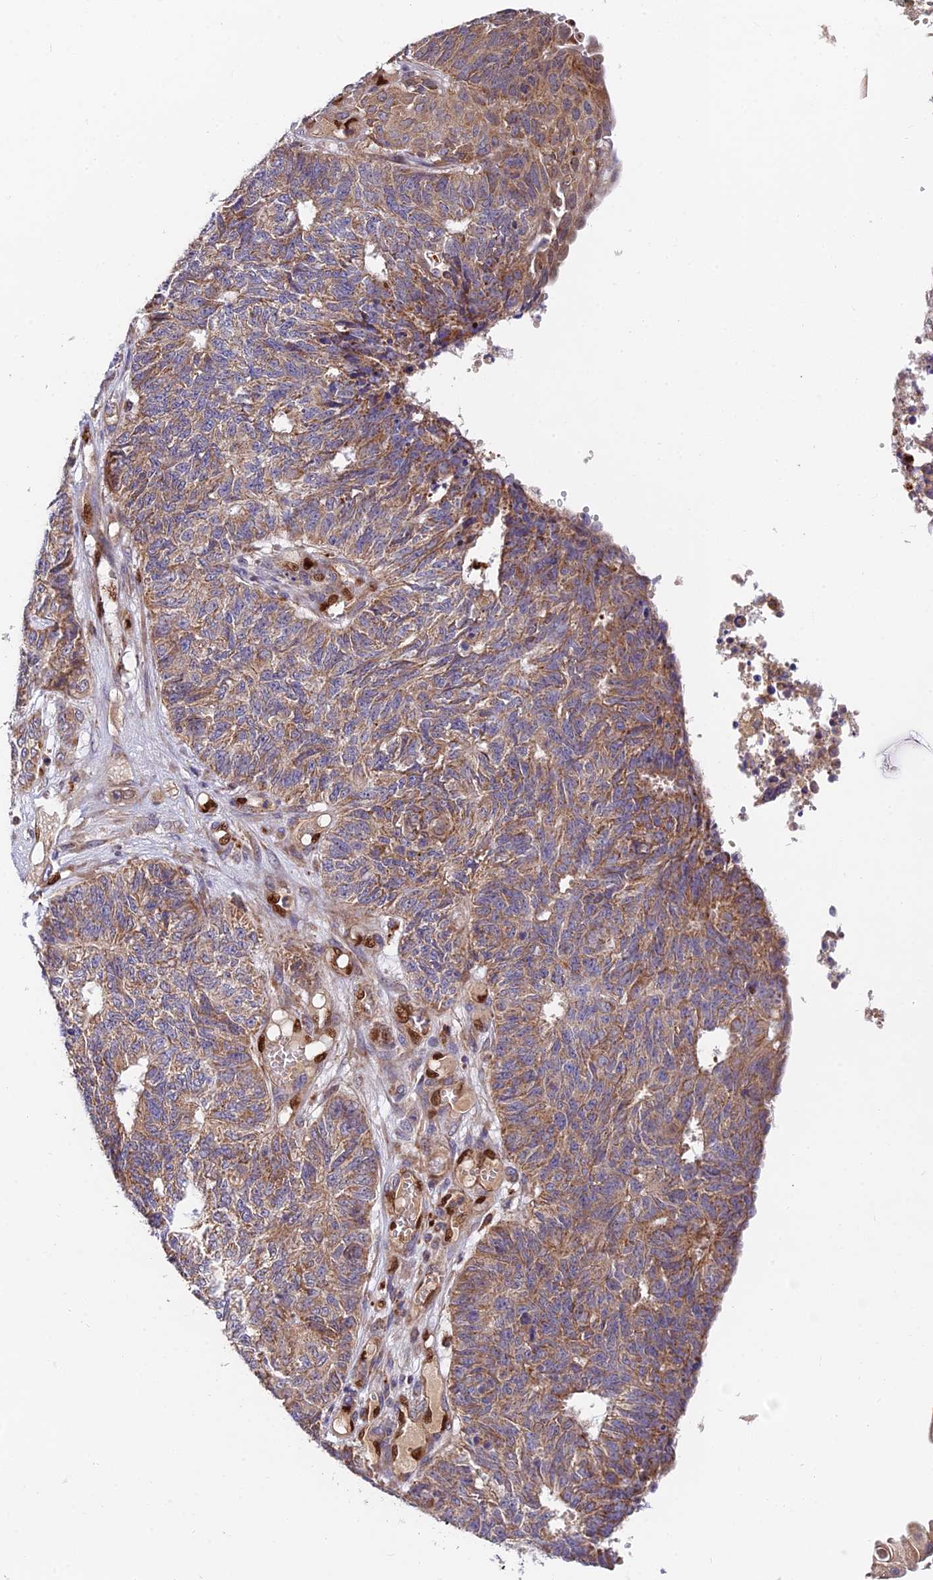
{"staining": {"intensity": "moderate", "quantity": ">75%", "location": "cytoplasmic/membranous"}, "tissue": "endometrial cancer", "cell_type": "Tumor cells", "image_type": "cancer", "snomed": [{"axis": "morphology", "description": "Adenocarcinoma, NOS"}, {"axis": "topography", "description": "Endometrium"}], "caption": "Moderate cytoplasmic/membranous protein positivity is identified in about >75% of tumor cells in endometrial cancer (adenocarcinoma). The protein is shown in brown color, while the nuclei are stained blue.", "gene": "PODNL1", "patient": {"sex": "female", "age": 32}}